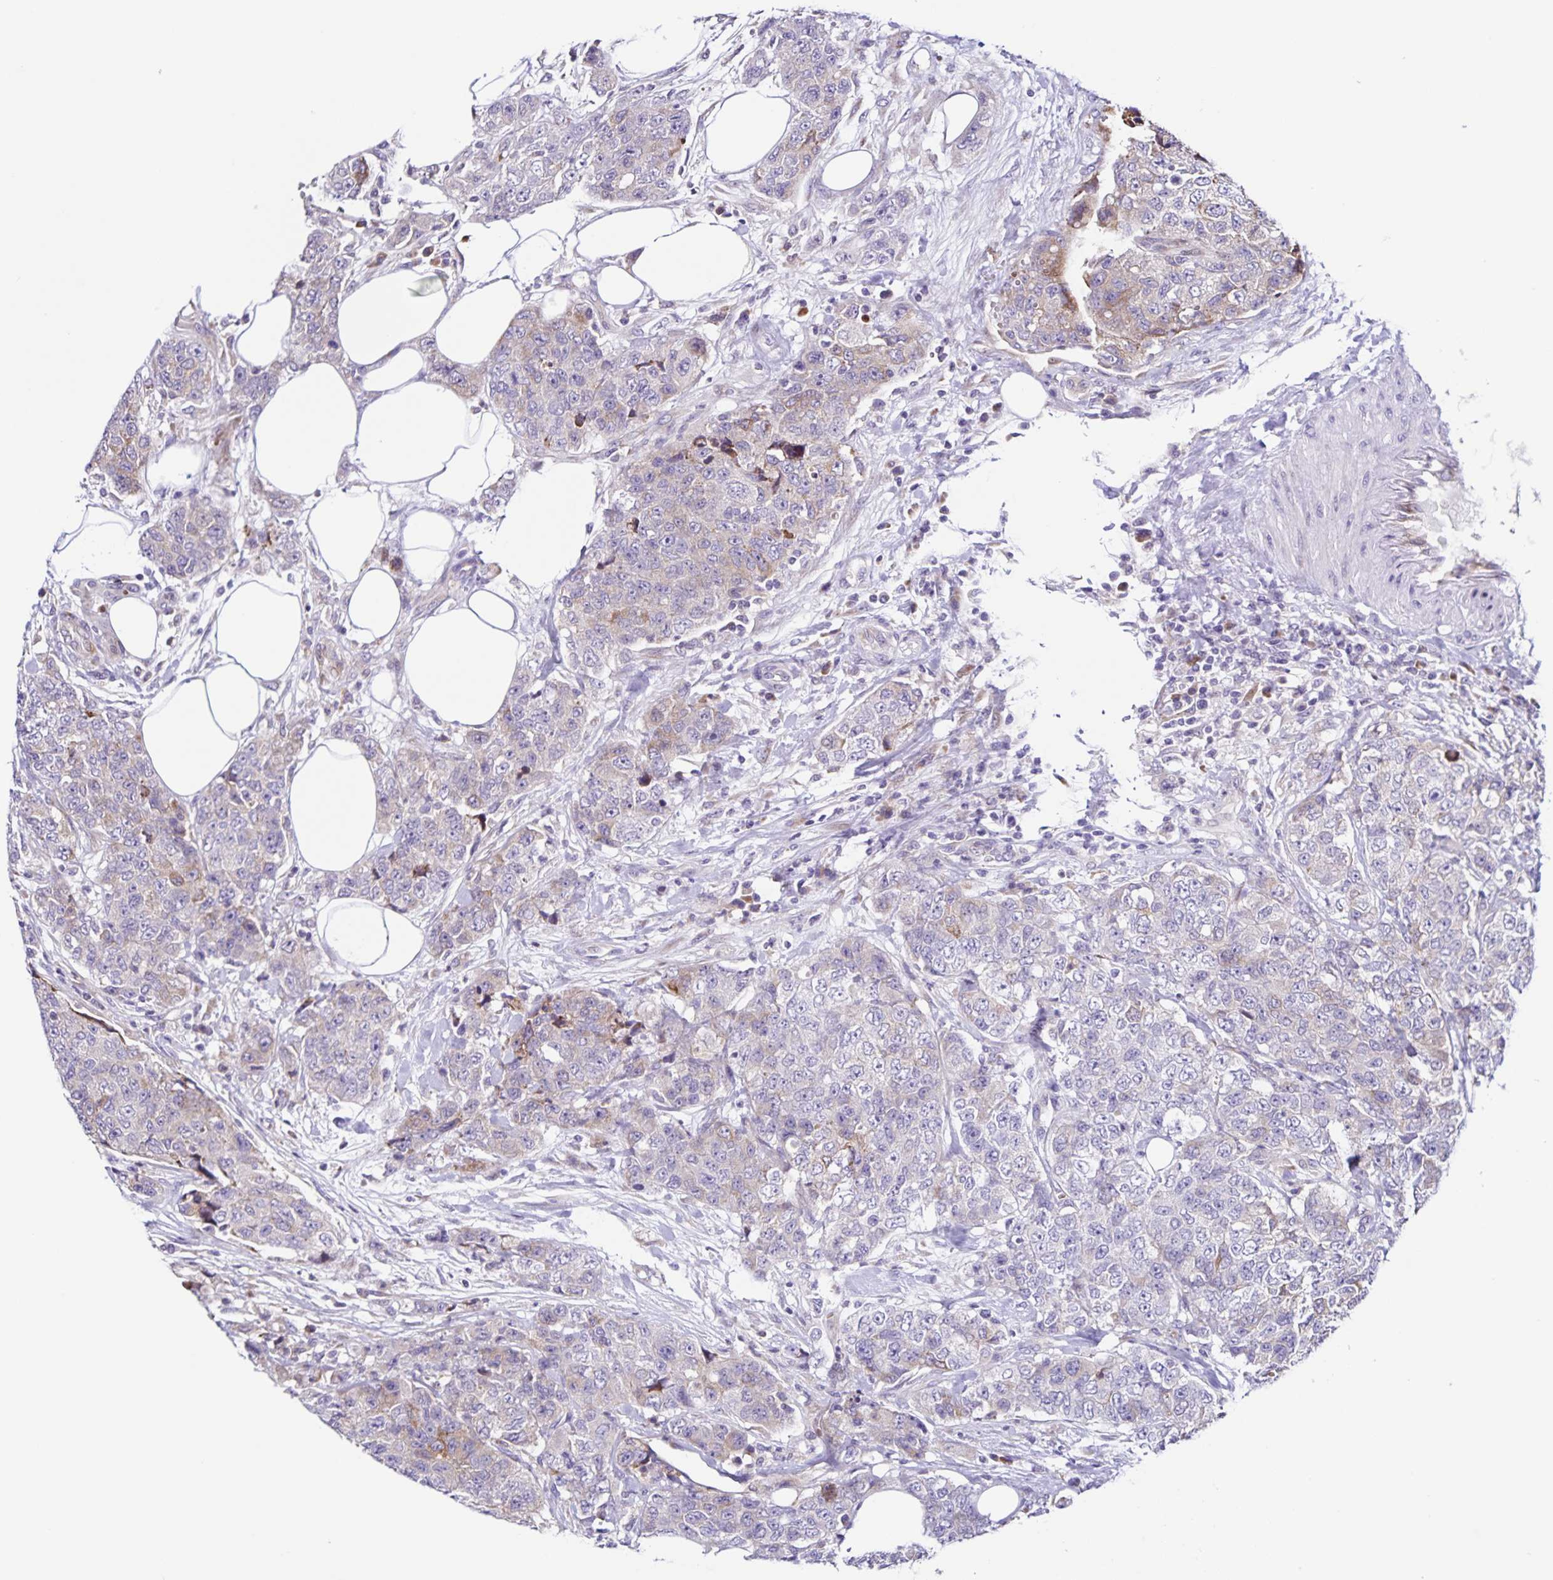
{"staining": {"intensity": "negative", "quantity": "none", "location": "none"}, "tissue": "urothelial cancer", "cell_type": "Tumor cells", "image_type": "cancer", "snomed": [{"axis": "morphology", "description": "Urothelial carcinoma, High grade"}, {"axis": "topography", "description": "Urinary bladder"}], "caption": "Immunohistochemistry image of human urothelial cancer stained for a protein (brown), which exhibits no expression in tumor cells.", "gene": "RNFT2", "patient": {"sex": "female", "age": 78}}